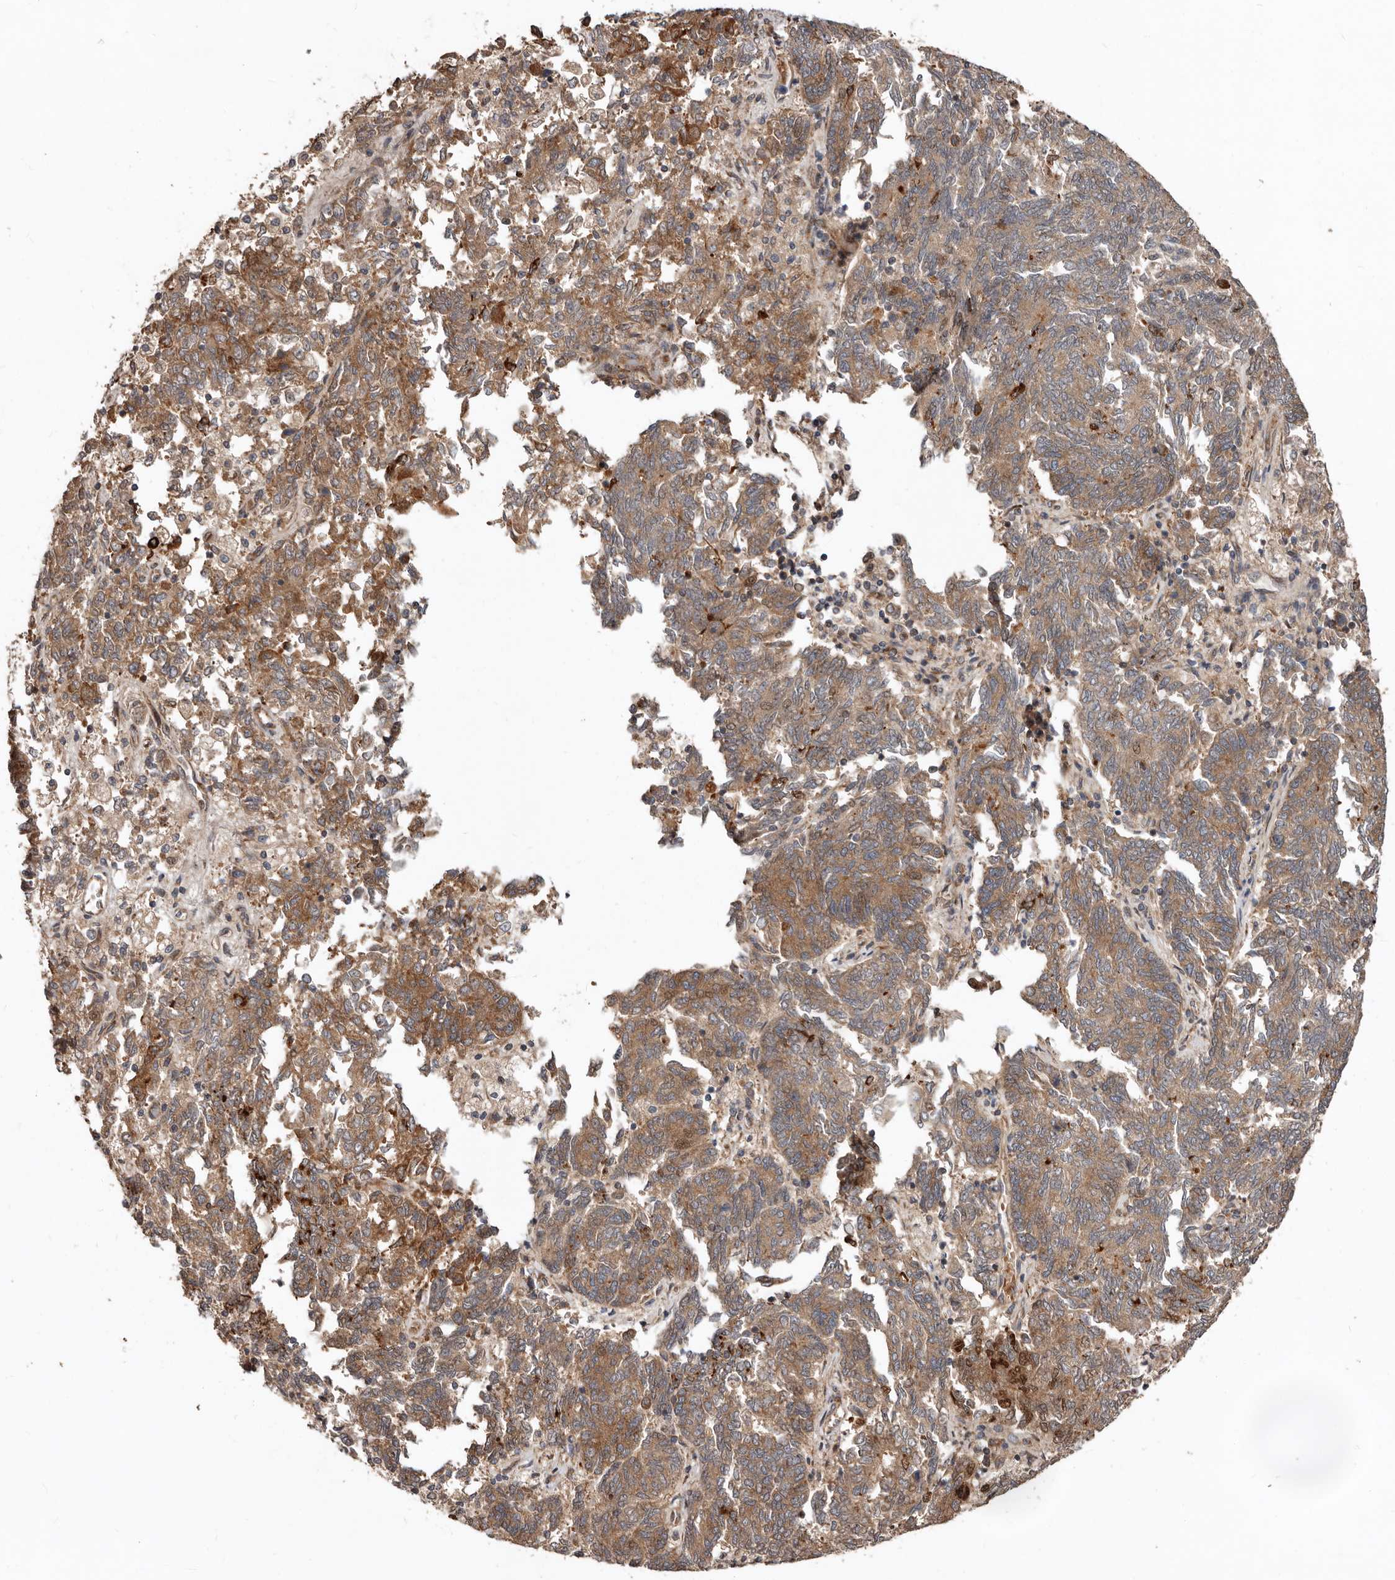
{"staining": {"intensity": "moderate", "quantity": ">75%", "location": "cytoplasmic/membranous"}, "tissue": "endometrial cancer", "cell_type": "Tumor cells", "image_type": "cancer", "snomed": [{"axis": "morphology", "description": "Adenocarcinoma, NOS"}, {"axis": "topography", "description": "Endometrium"}], "caption": "Protein analysis of endometrial cancer tissue demonstrates moderate cytoplasmic/membranous positivity in about >75% of tumor cells.", "gene": "WEE2", "patient": {"sex": "female", "age": 80}}